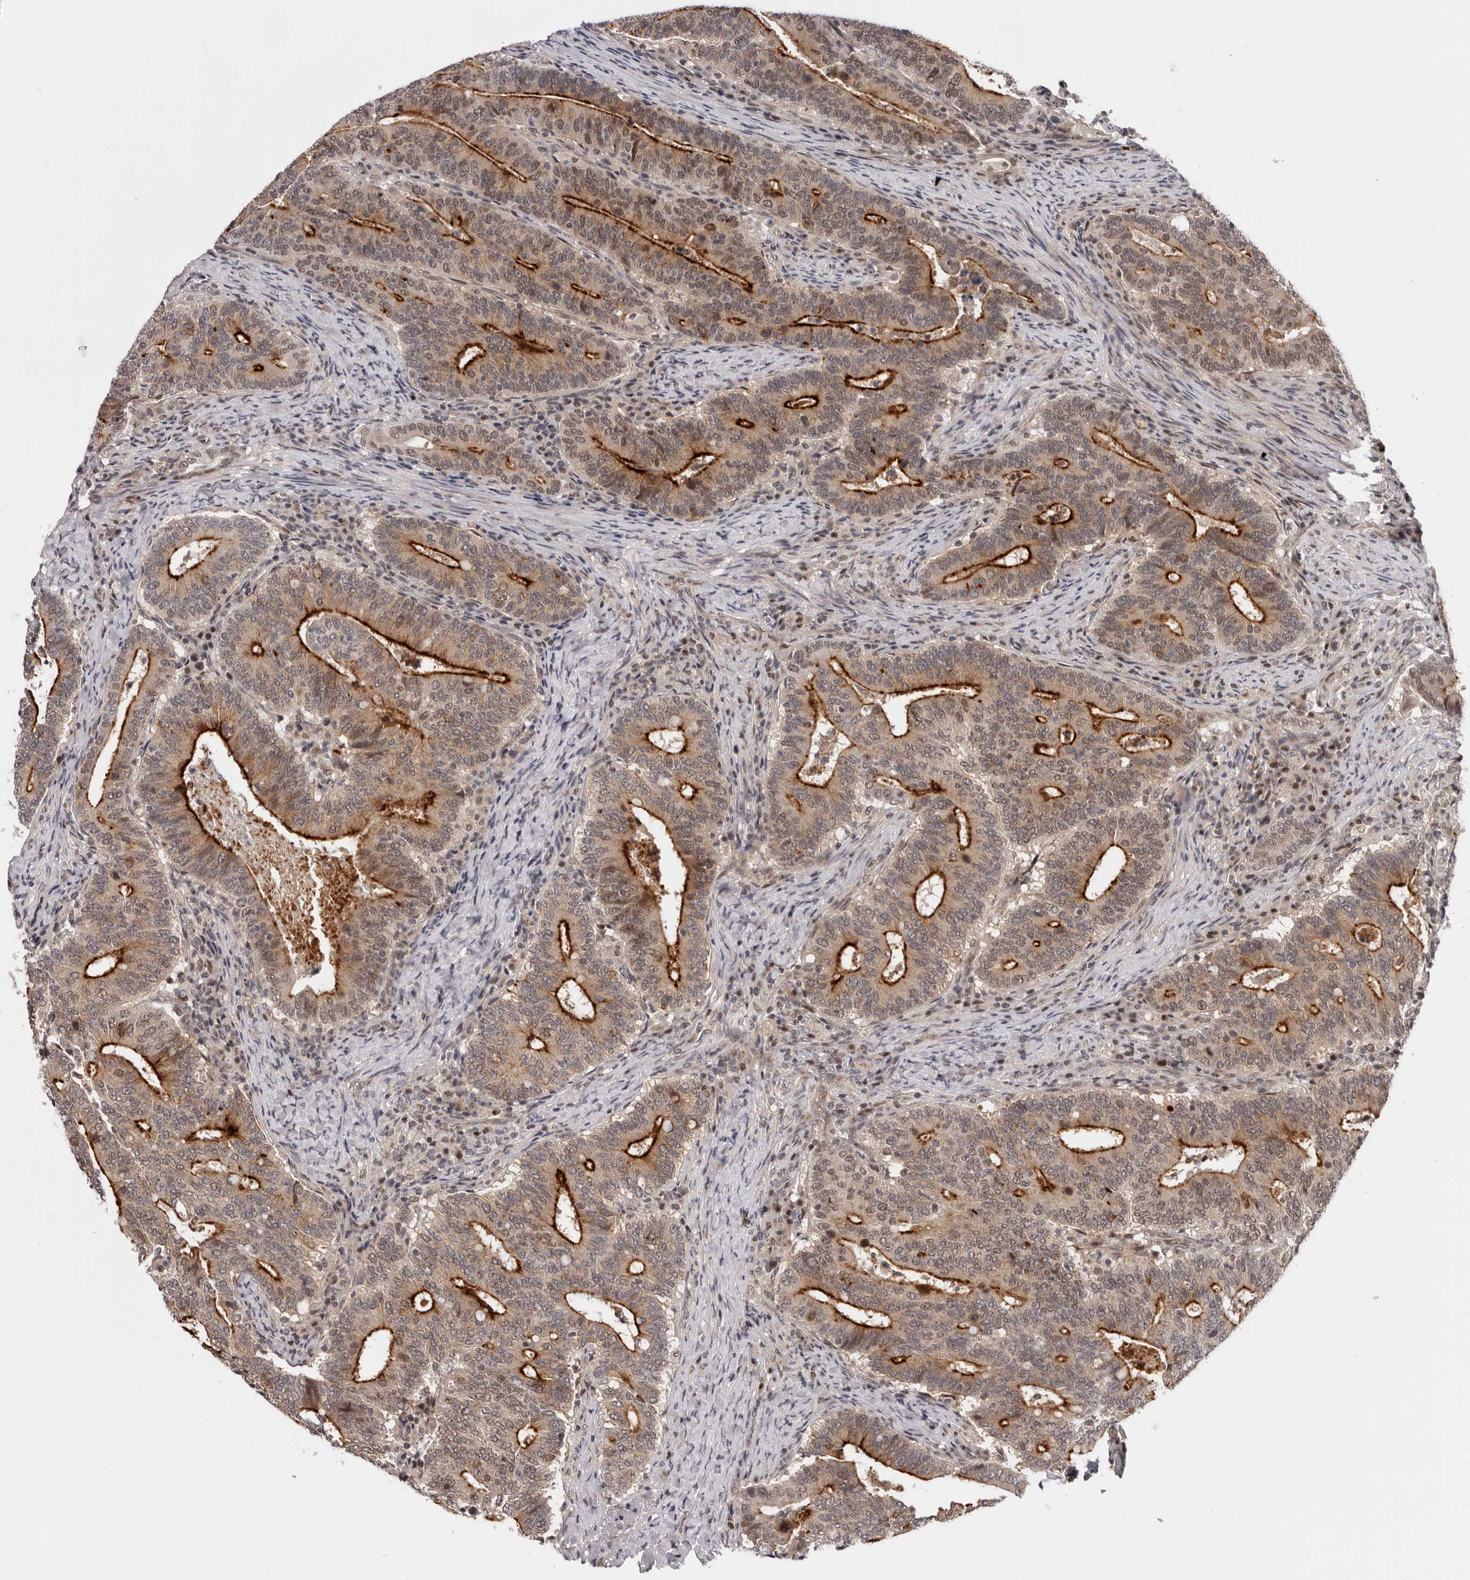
{"staining": {"intensity": "strong", "quantity": "25%-75%", "location": "cytoplasmic/membranous"}, "tissue": "colorectal cancer", "cell_type": "Tumor cells", "image_type": "cancer", "snomed": [{"axis": "morphology", "description": "Adenocarcinoma, NOS"}, {"axis": "topography", "description": "Colon"}], "caption": "IHC of human colorectal adenocarcinoma demonstrates high levels of strong cytoplasmic/membranous positivity in approximately 25%-75% of tumor cells.", "gene": "TBX5", "patient": {"sex": "female", "age": 66}}